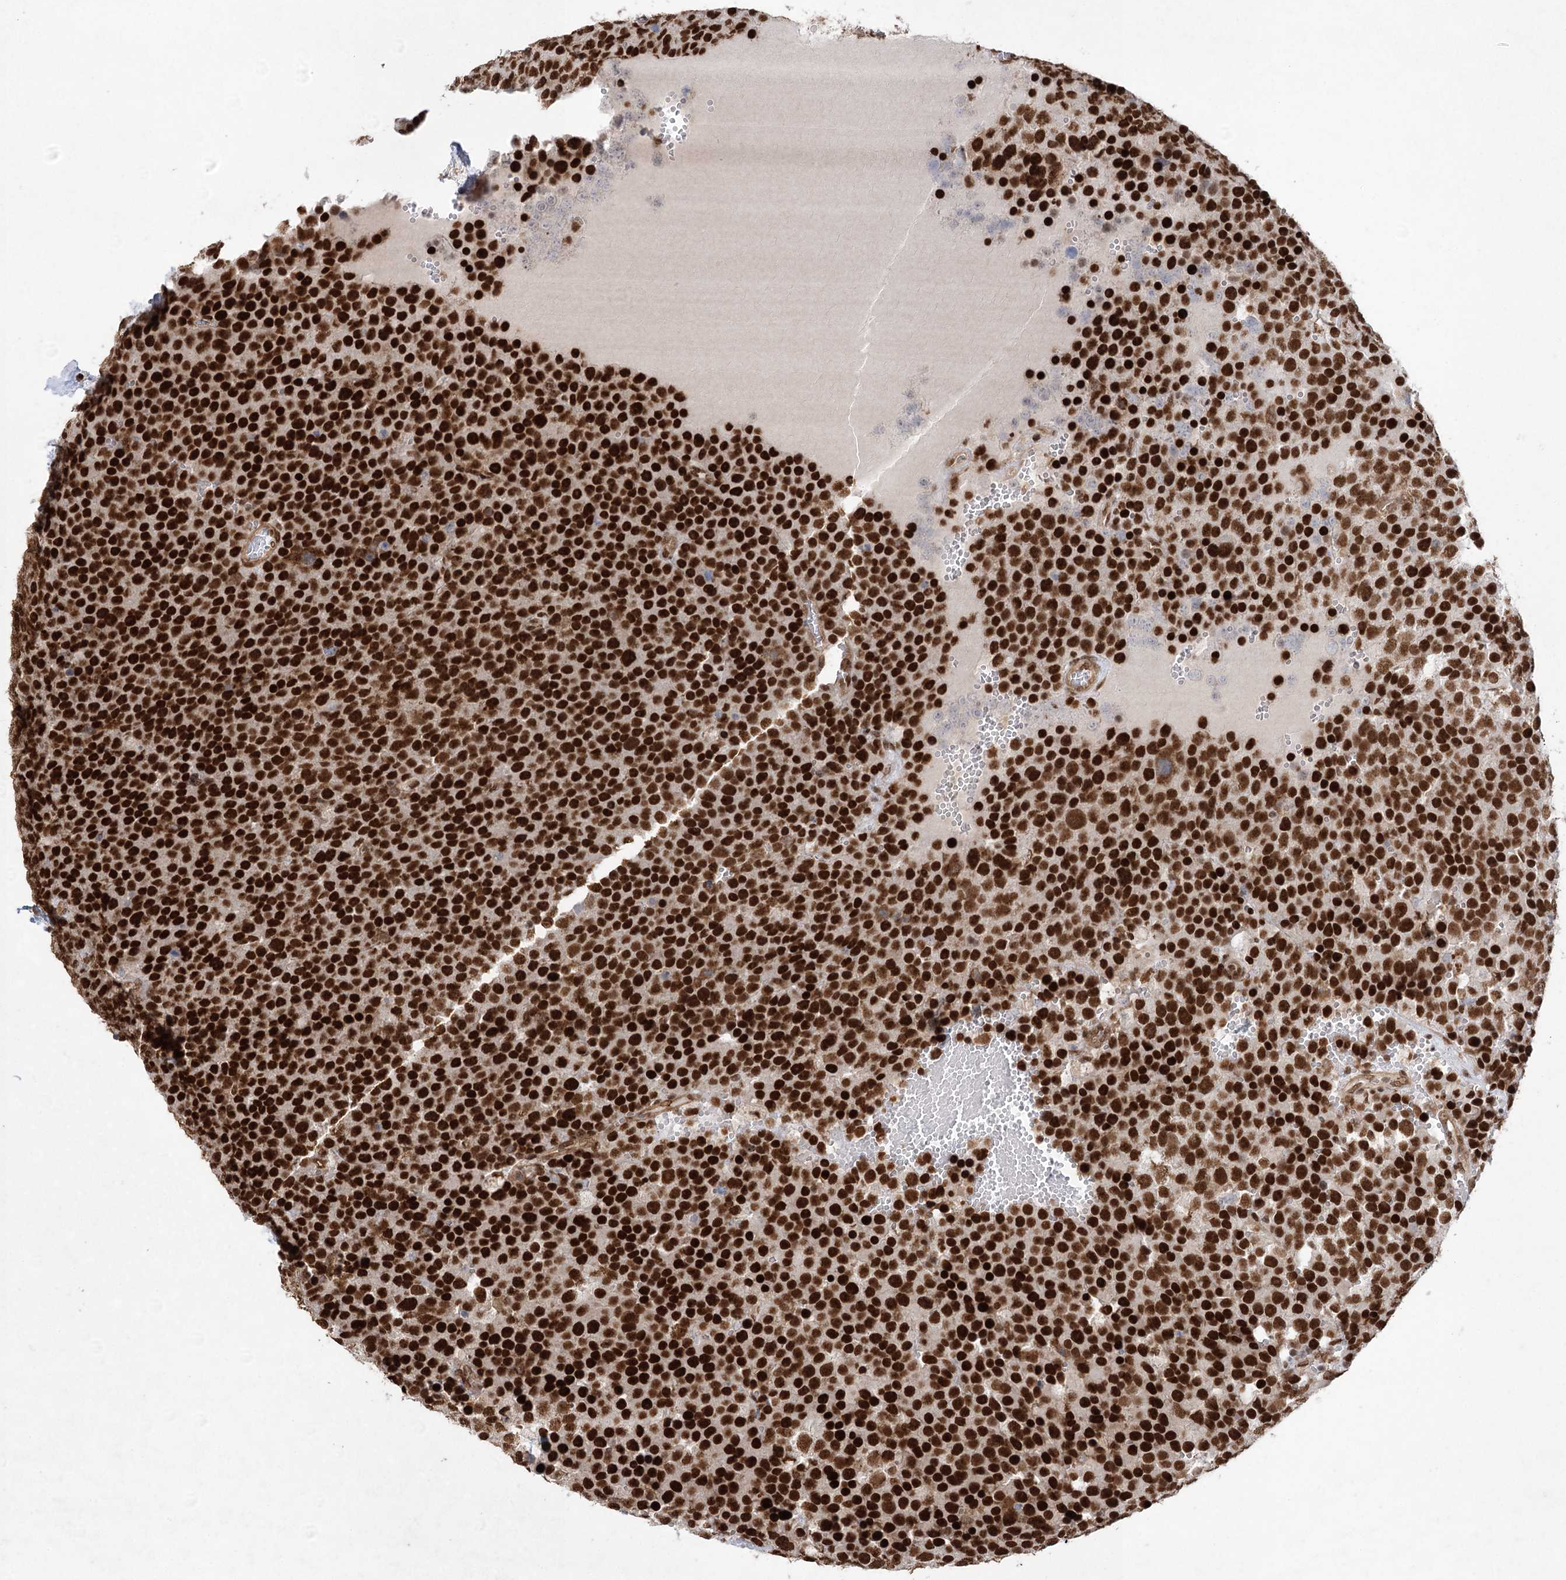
{"staining": {"intensity": "strong", "quantity": ">75%", "location": "nuclear"}, "tissue": "testis cancer", "cell_type": "Tumor cells", "image_type": "cancer", "snomed": [{"axis": "morphology", "description": "Seminoma, NOS"}, {"axis": "topography", "description": "Testis"}], "caption": "Immunohistochemical staining of human testis cancer exhibits high levels of strong nuclear protein expression in approximately >75% of tumor cells.", "gene": "ZCCHC8", "patient": {"sex": "male", "age": 71}}